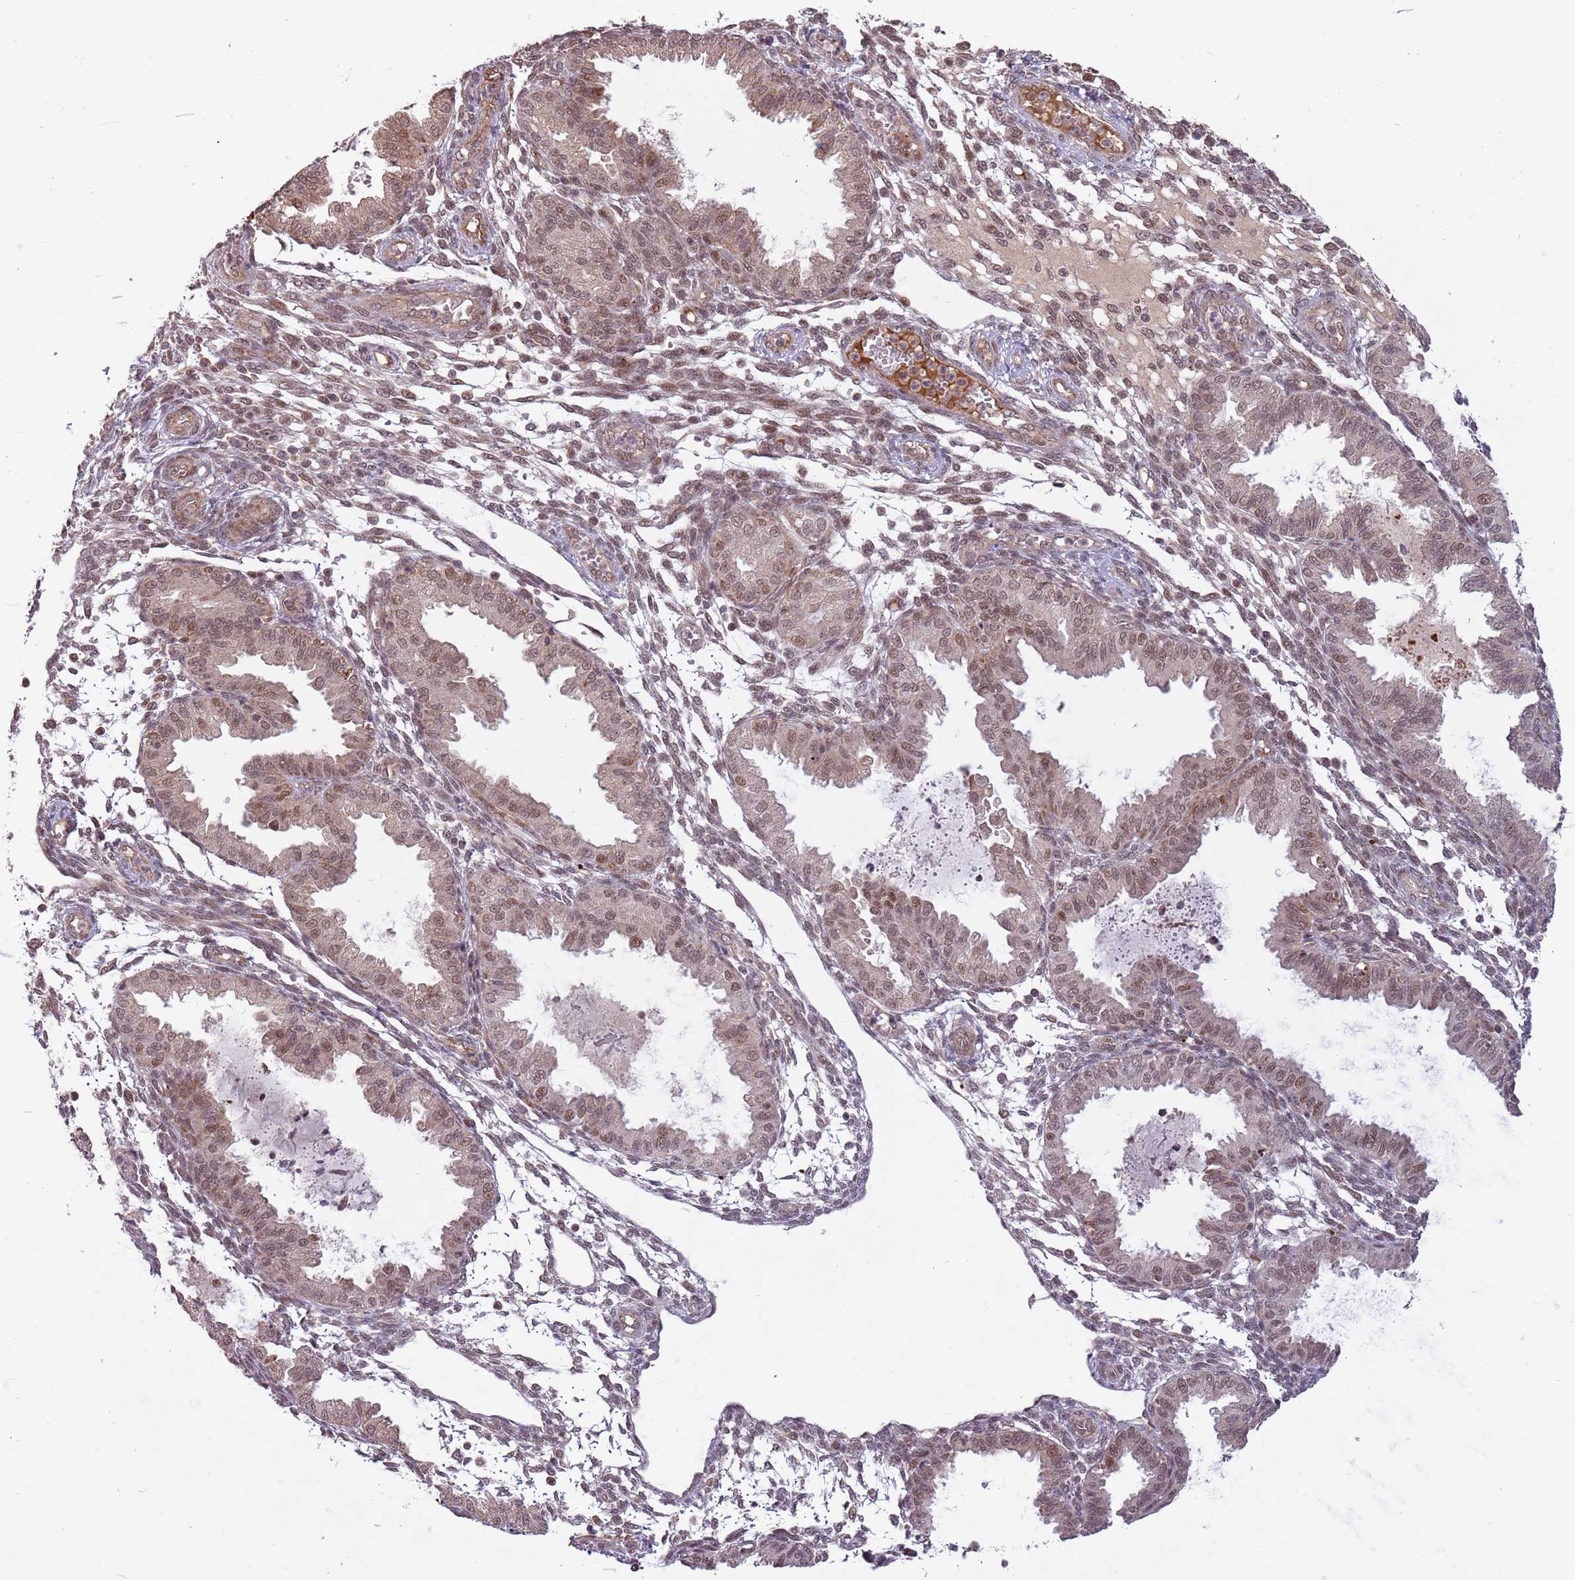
{"staining": {"intensity": "weak", "quantity": "25%-75%", "location": "nuclear"}, "tissue": "endometrium", "cell_type": "Cells in endometrial stroma", "image_type": "normal", "snomed": [{"axis": "morphology", "description": "Normal tissue, NOS"}, {"axis": "topography", "description": "Endometrium"}], "caption": "Endometrium stained with DAB IHC shows low levels of weak nuclear staining in about 25%-75% of cells in endometrial stroma.", "gene": "SUDS3", "patient": {"sex": "female", "age": 33}}